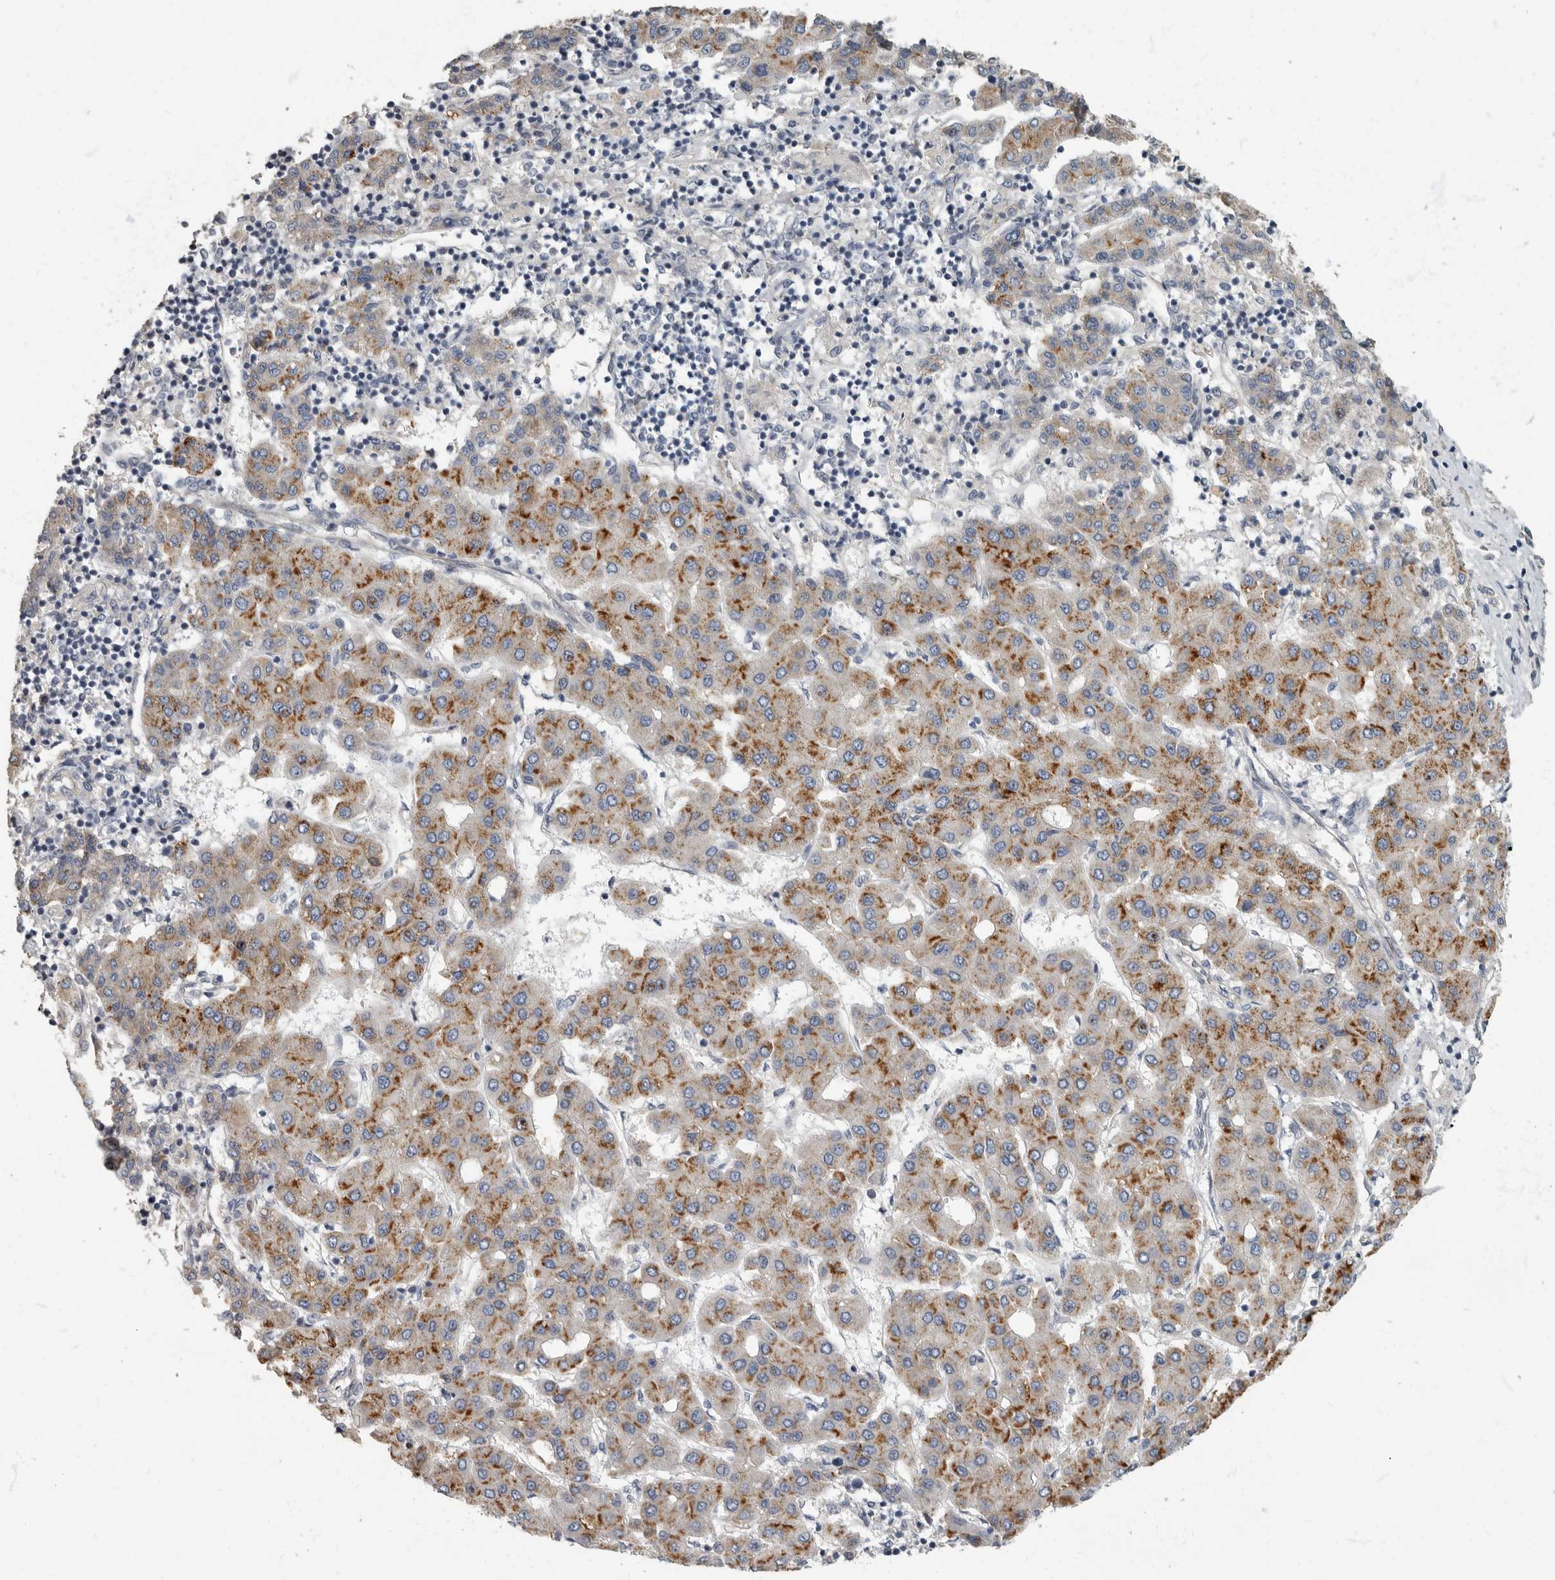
{"staining": {"intensity": "strong", "quantity": "25%-75%", "location": "cytoplasmic/membranous"}, "tissue": "liver cancer", "cell_type": "Tumor cells", "image_type": "cancer", "snomed": [{"axis": "morphology", "description": "Carcinoma, Hepatocellular, NOS"}, {"axis": "topography", "description": "Liver"}], "caption": "IHC photomicrograph of neoplastic tissue: human liver hepatocellular carcinoma stained using IHC displays high levels of strong protein expression localized specifically in the cytoplasmic/membranous of tumor cells, appearing as a cytoplasmic/membranous brown color.", "gene": "PDK1", "patient": {"sex": "male", "age": 65}}